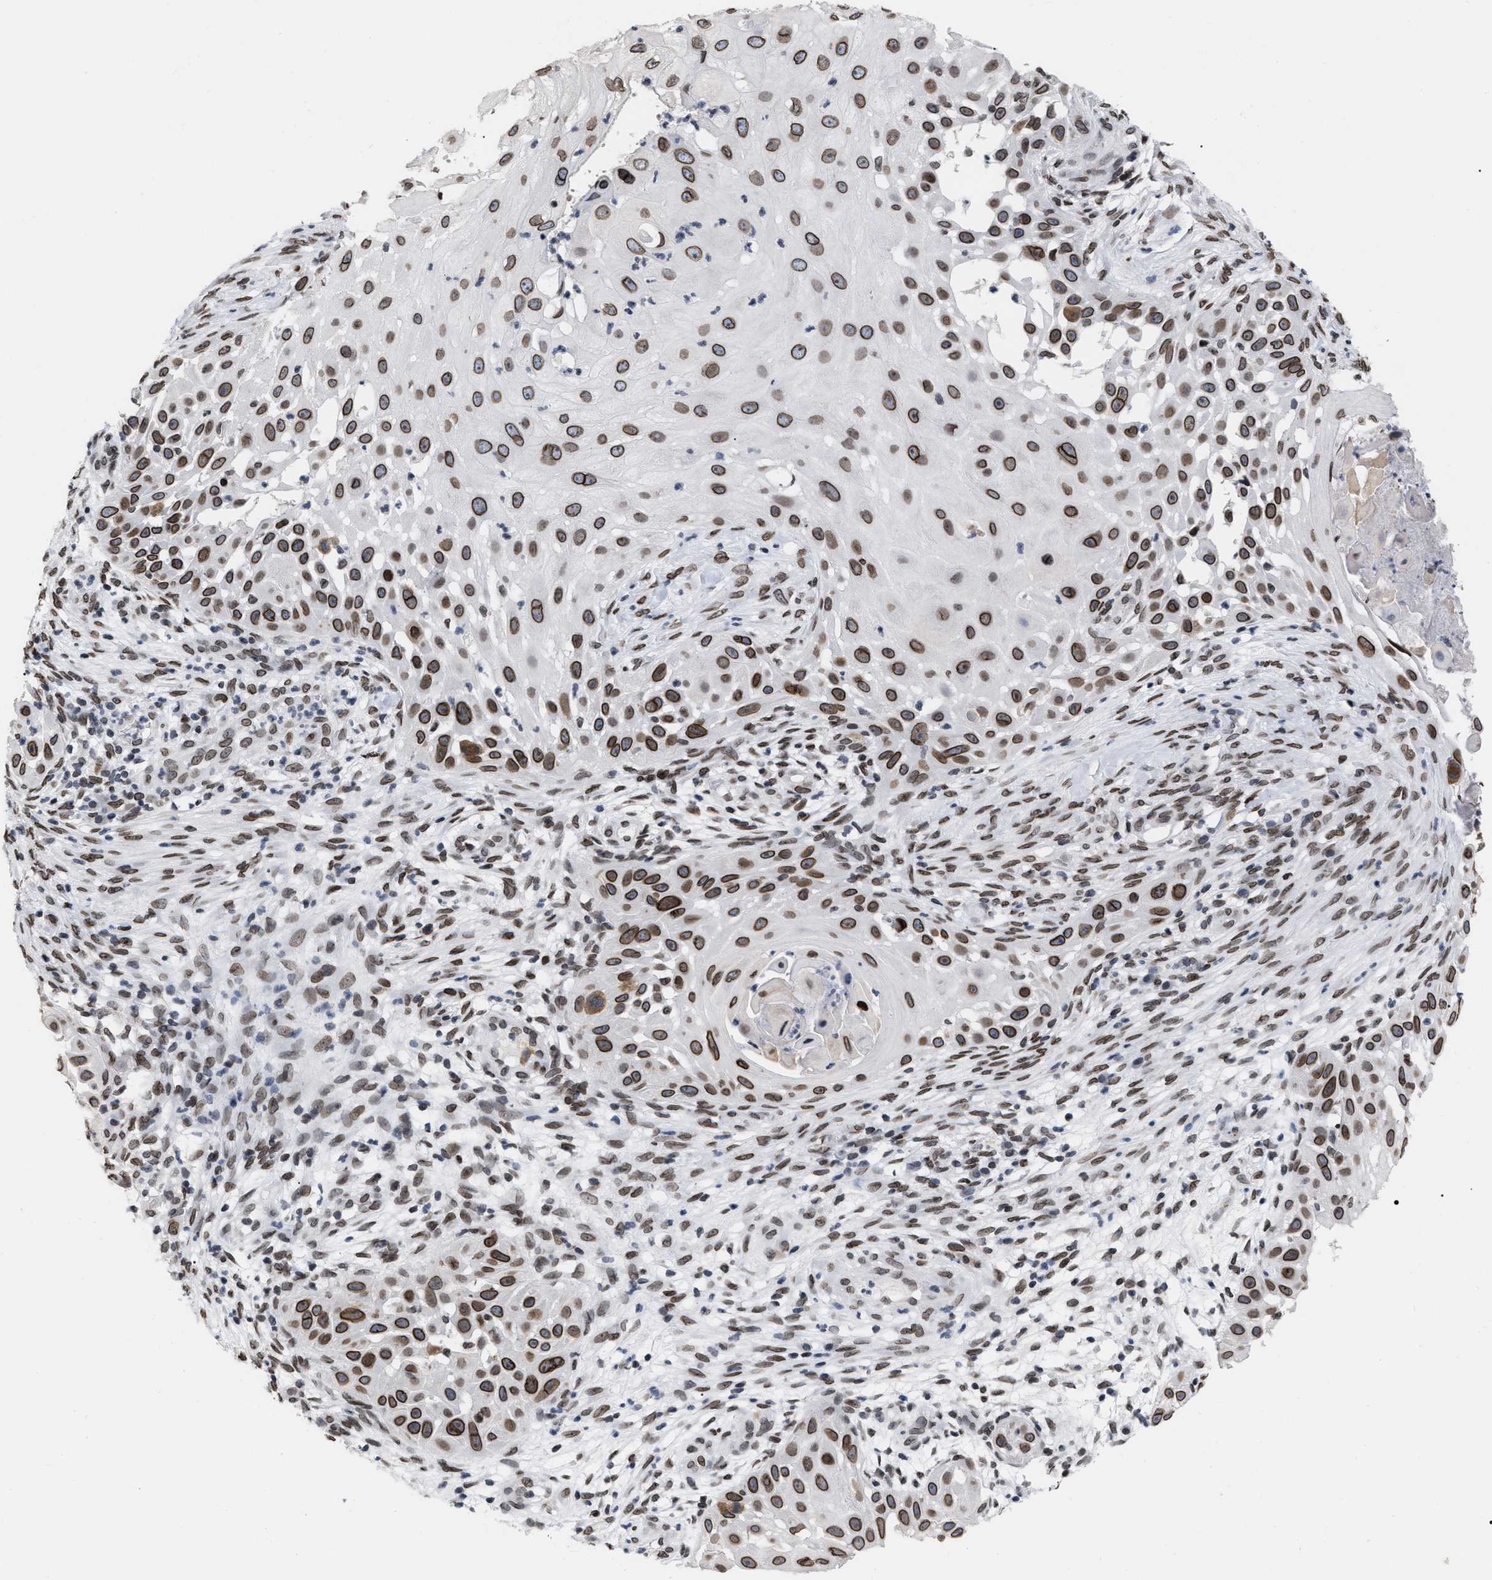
{"staining": {"intensity": "strong", "quantity": ">75%", "location": "cytoplasmic/membranous,nuclear"}, "tissue": "skin cancer", "cell_type": "Tumor cells", "image_type": "cancer", "snomed": [{"axis": "morphology", "description": "Squamous cell carcinoma, NOS"}, {"axis": "topography", "description": "Skin"}], "caption": "Skin squamous cell carcinoma was stained to show a protein in brown. There is high levels of strong cytoplasmic/membranous and nuclear positivity in about >75% of tumor cells.", "gene": "TPR", "patient": {"sex": "female", "age": 44}}